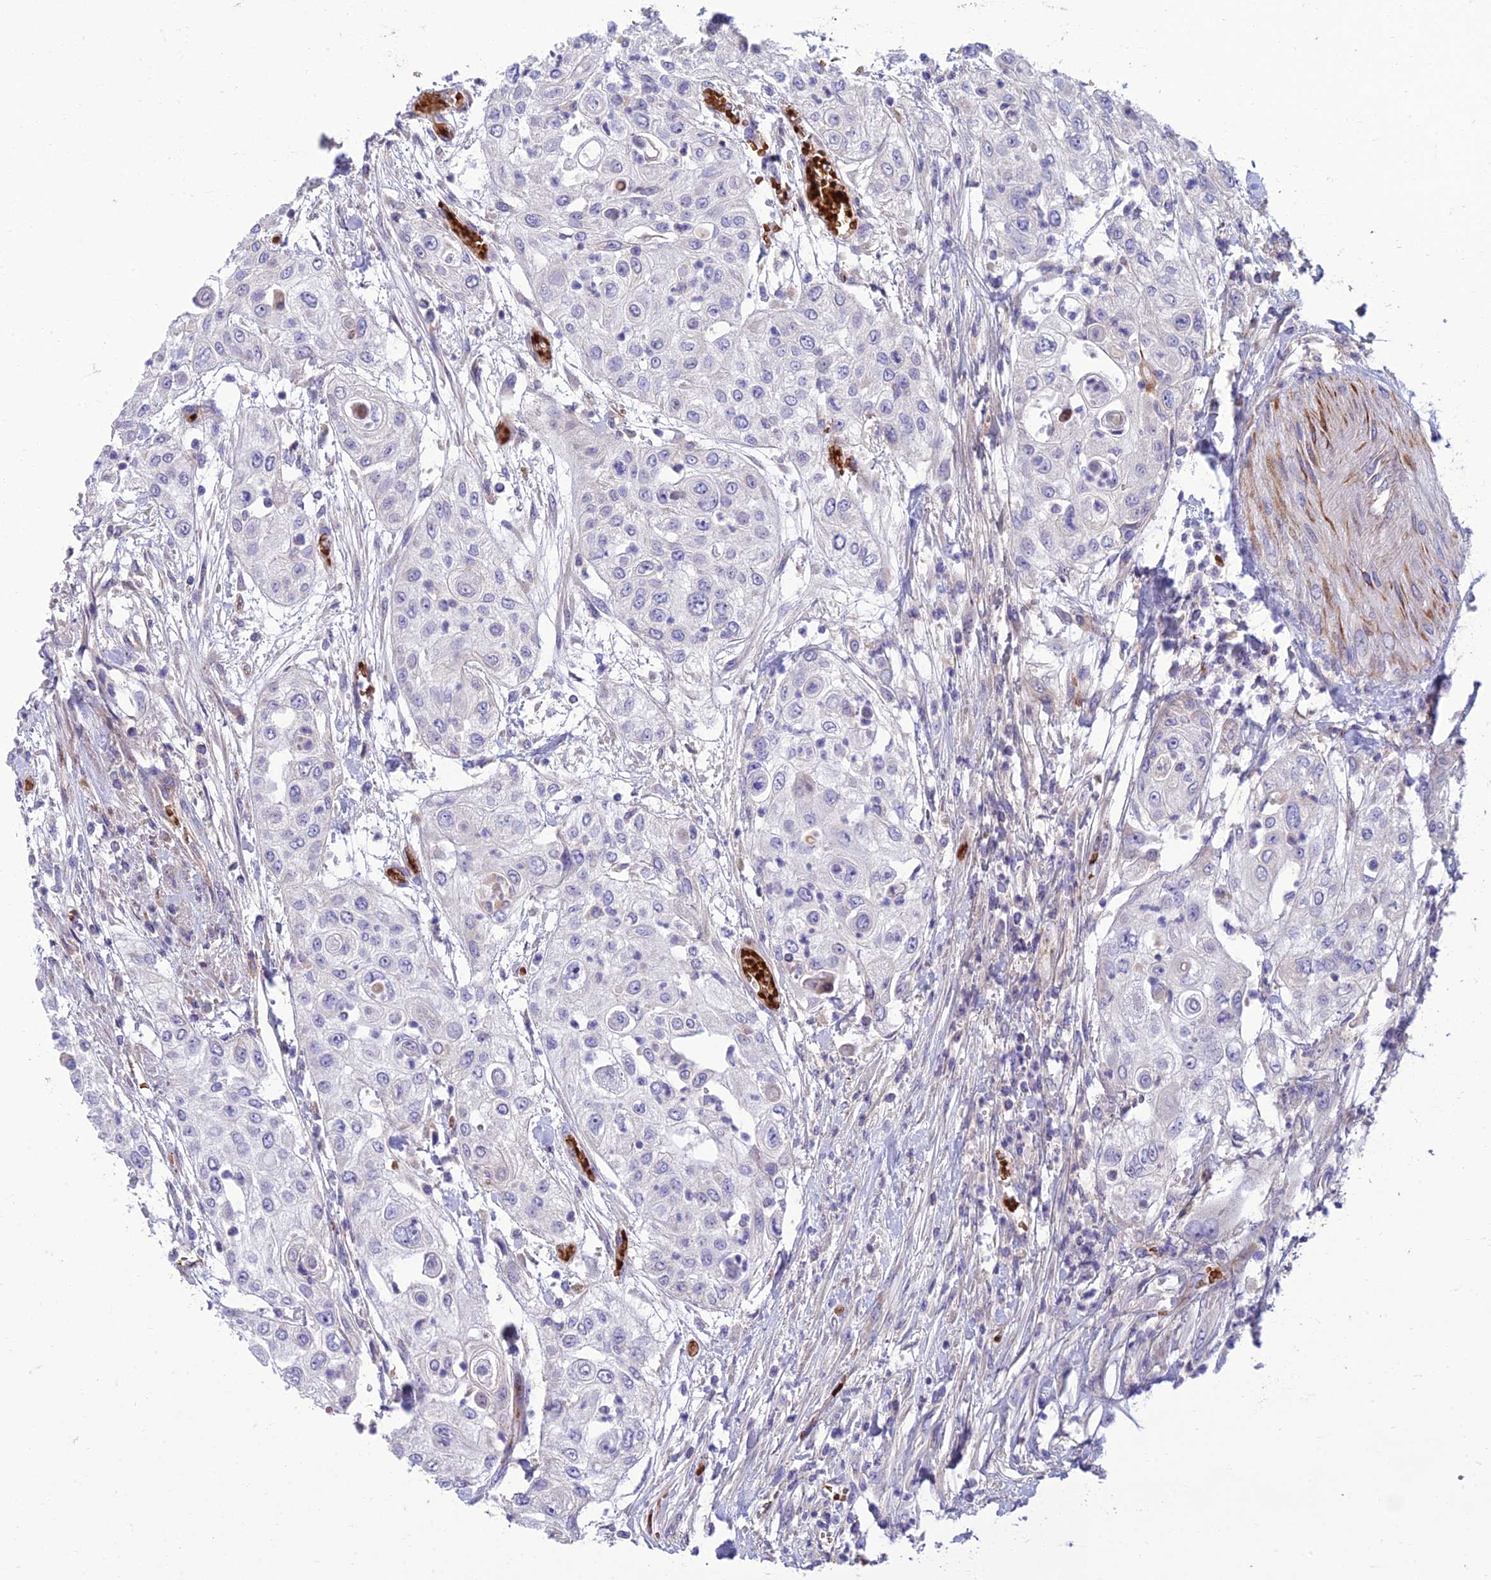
{"staining": {"intensity": "negative", "quantity": "none", "location": "none"}, "tissue": "urothelial cancer", "cell_type": "Tumor cells", "image_type": "cancer", "snomed": [{"axis": "morphology", "description": "Urothelial carcinoma, High grade"}, {"axis": "topography", "description": "Urinary bladder"}], "caption": "Photomicrograph shows no significant protein positivity in tumor cells of urothelial carcinoma (high-grade).", "gene": "SEL1L3", "patient": {"sex": "female", "age": 79}}